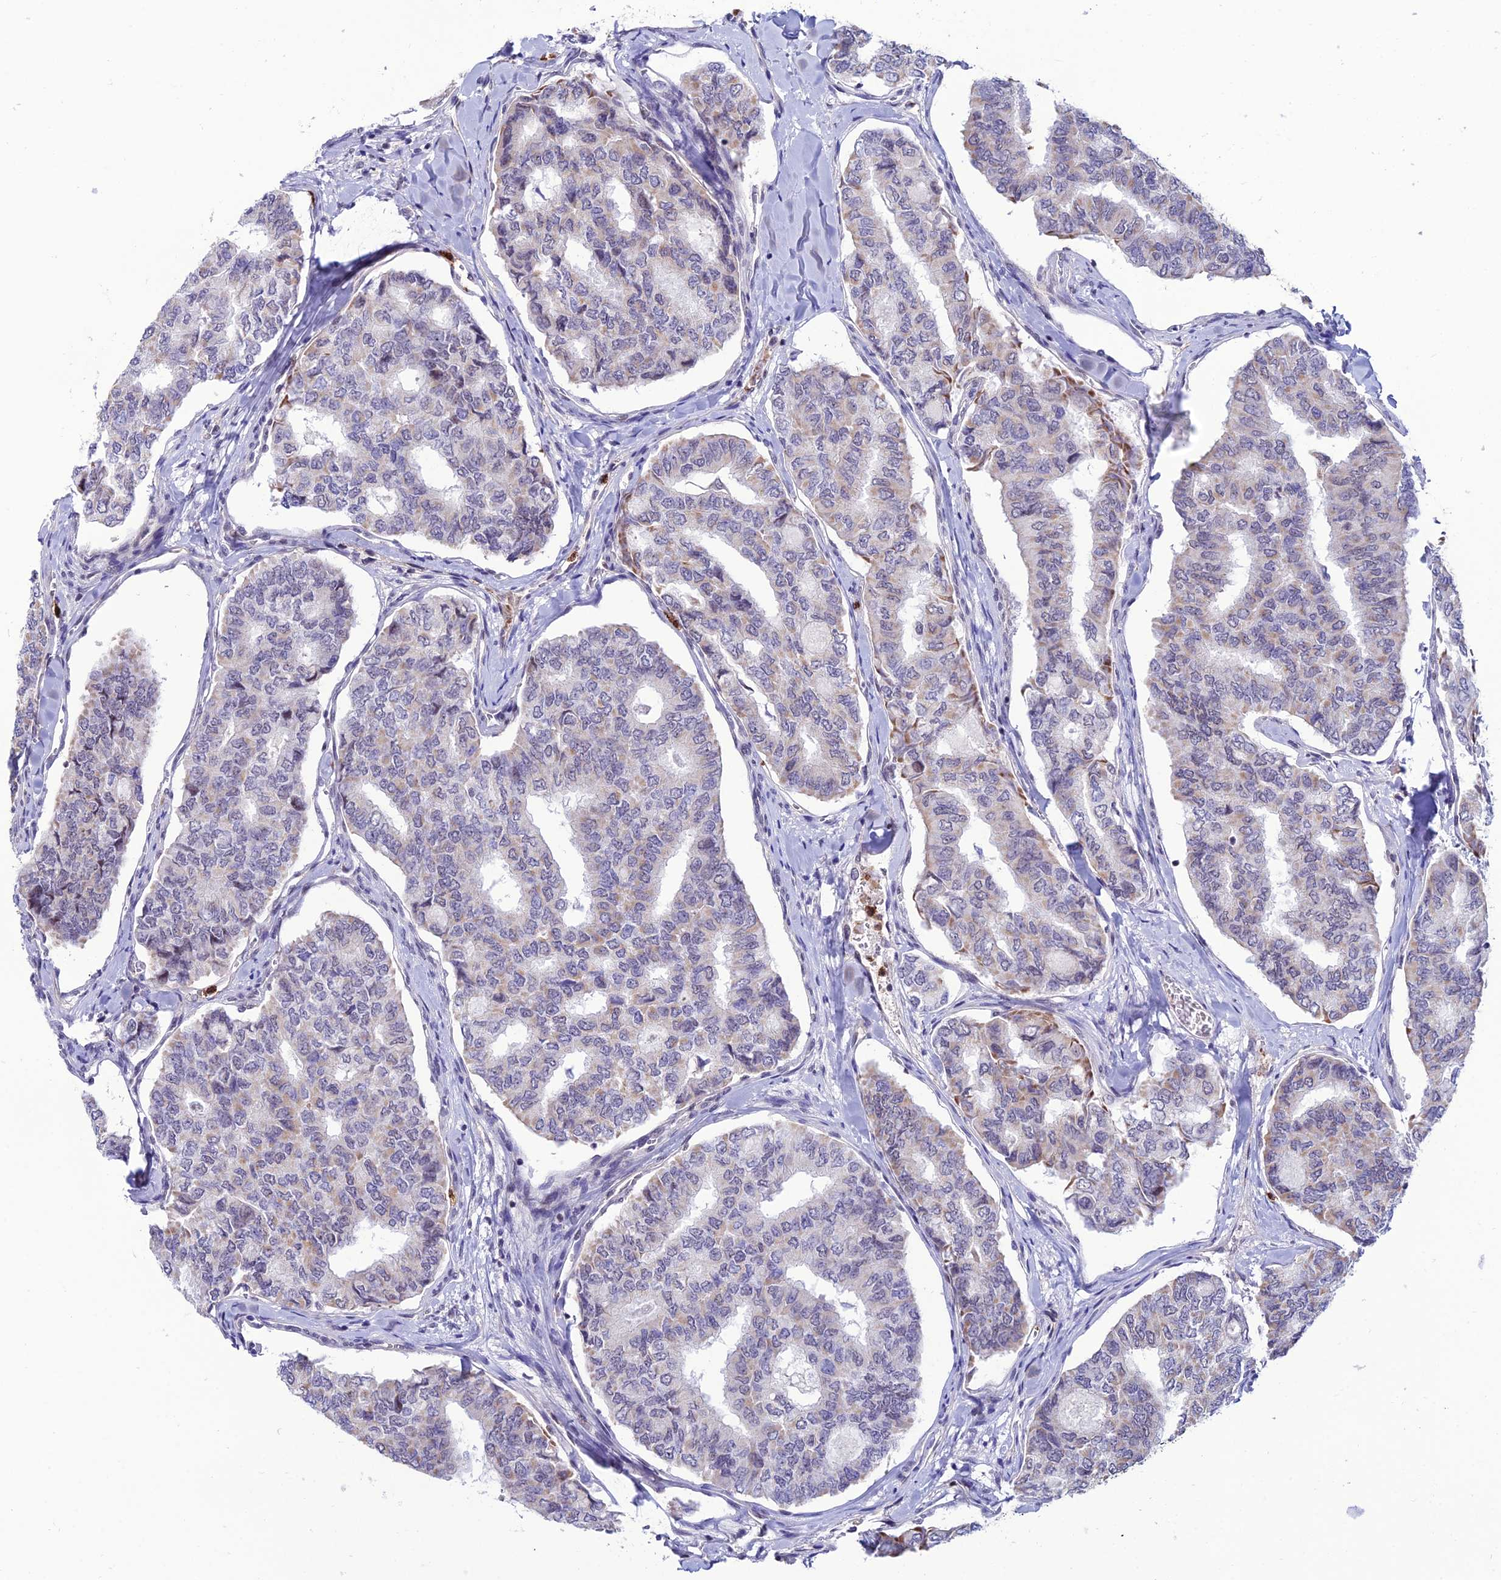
{"staining": {"intensity": "negative", "quantity": "none", "location": "none"}, "tissue": "thyroid cancer", "cell_type": "Tumor cells", "image_type": "cancer", "snomed": [{"axis": "morphology", "description": "Papillary adenocarcinoma, NOS"}, {"axis": "topography", "description": "Thyroid gland"}], "caption": "Tumor cells show no significant expression in papillary adenocarcinoma (thyroid).", "gene": "COL6A6", "patient": {"sex": "female", "age": 35}}